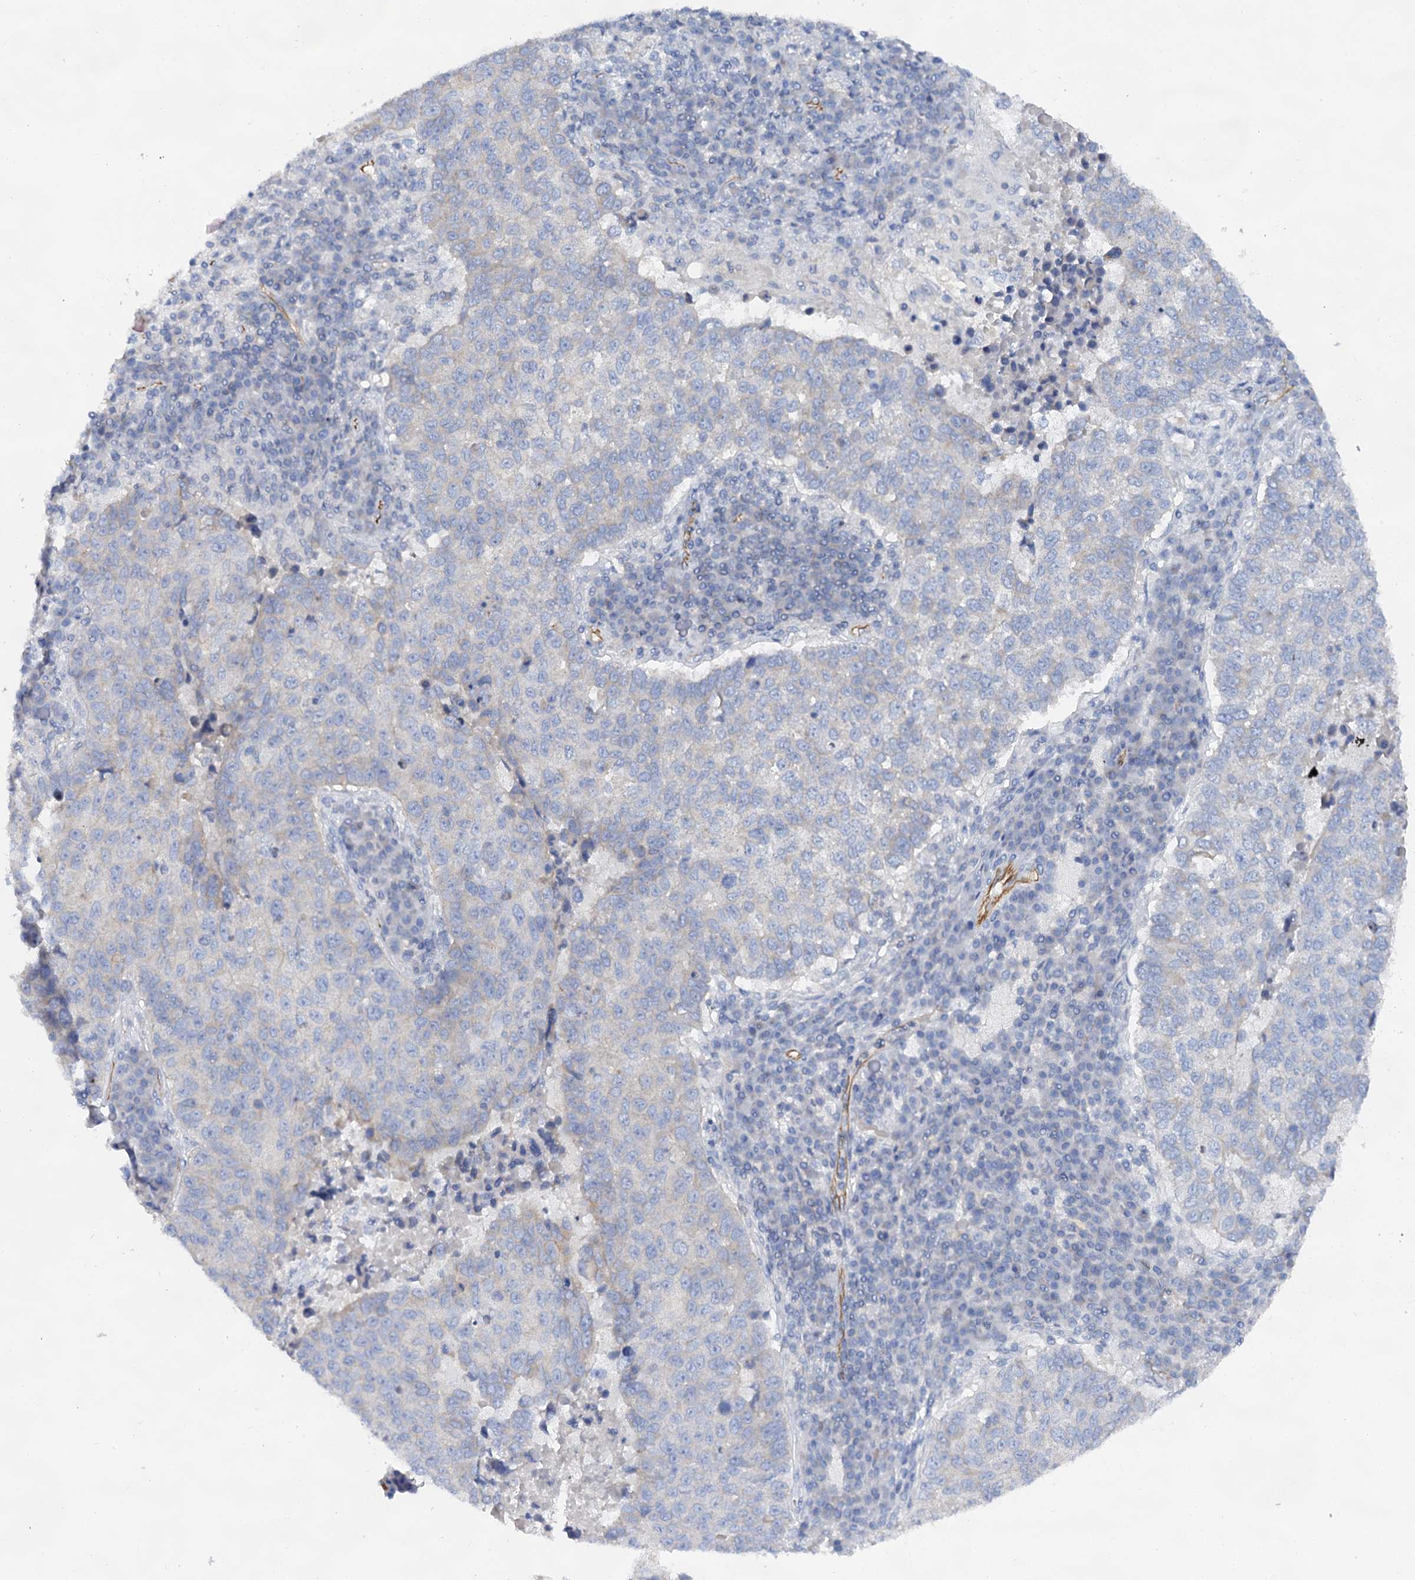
{"staining": {"intensity": "negative", "quantity": "none", "location": "none"}, "tissue": "lung cancer", "cell_type": "Tumor cells", "image_type": "cancer", "snomed": [{"axis": "morphology", "description": "Squamous cell carcinoma, NOS"}, {"axis": "topography", "description": "Lung"}], "caption": "A high-resolution photomicrograph shows immunohistochemistry staining of lung cancer, which demonstrates no significant staining in tumor cells.", "gene": "ABLIM1", "patient": {"sex": "male", "age": 73}}